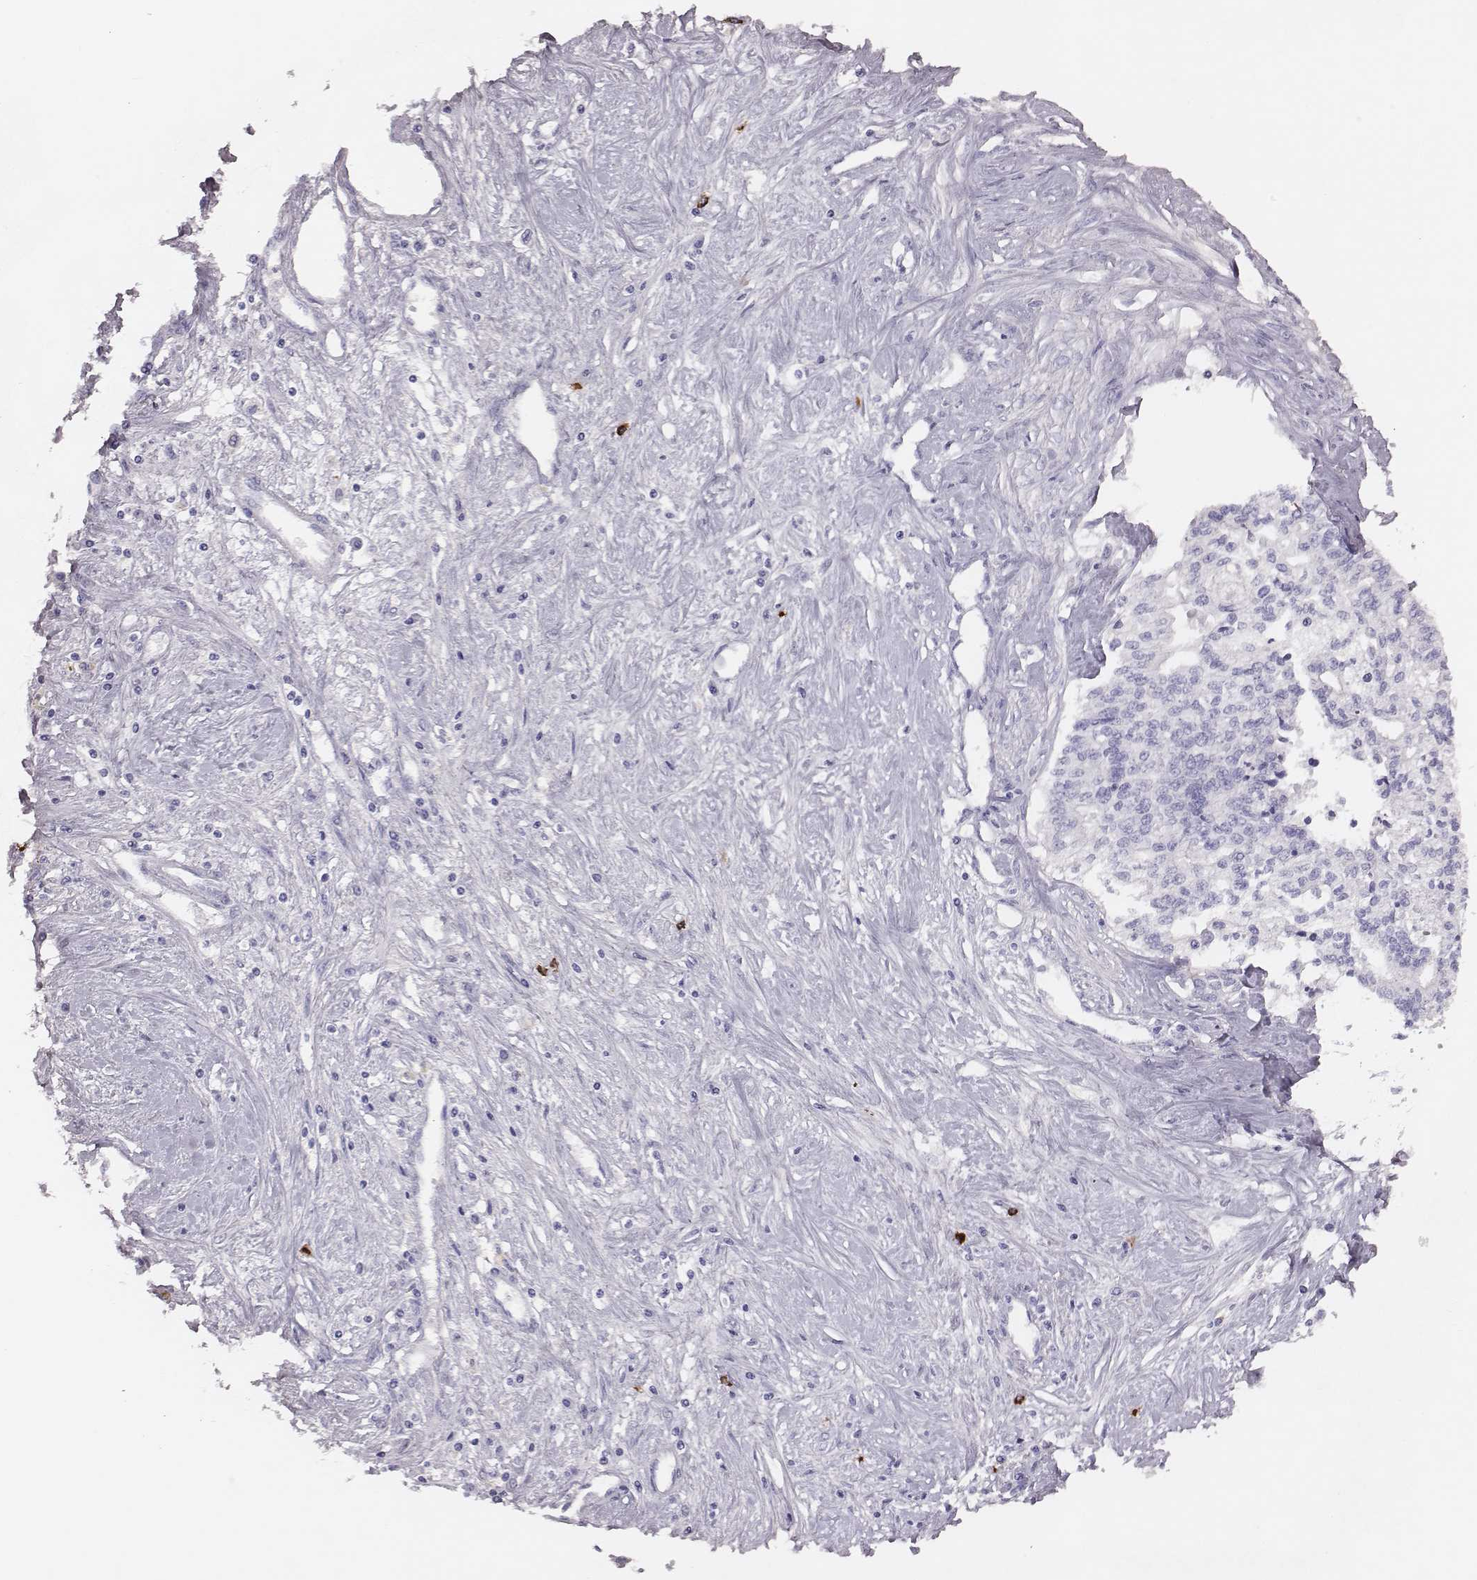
{"staining": {"intensity": "negative", "quantity": "none", "location": "none"}, "tissue": "liver cancer", "cell_type": "Tumor cells", "image_type": "cancer", "snomed": [{"axis": "morphology", "description": "Cholangiocarcinoma"}, {"axis": "topography", "description": "Liver"}], "caption": "DAB immunohistochemical staining of human liver cancer reveals no significant expression in tumor cells.", "gene": "P2RY10", "patient": {"sex": "female", "age": 61}}